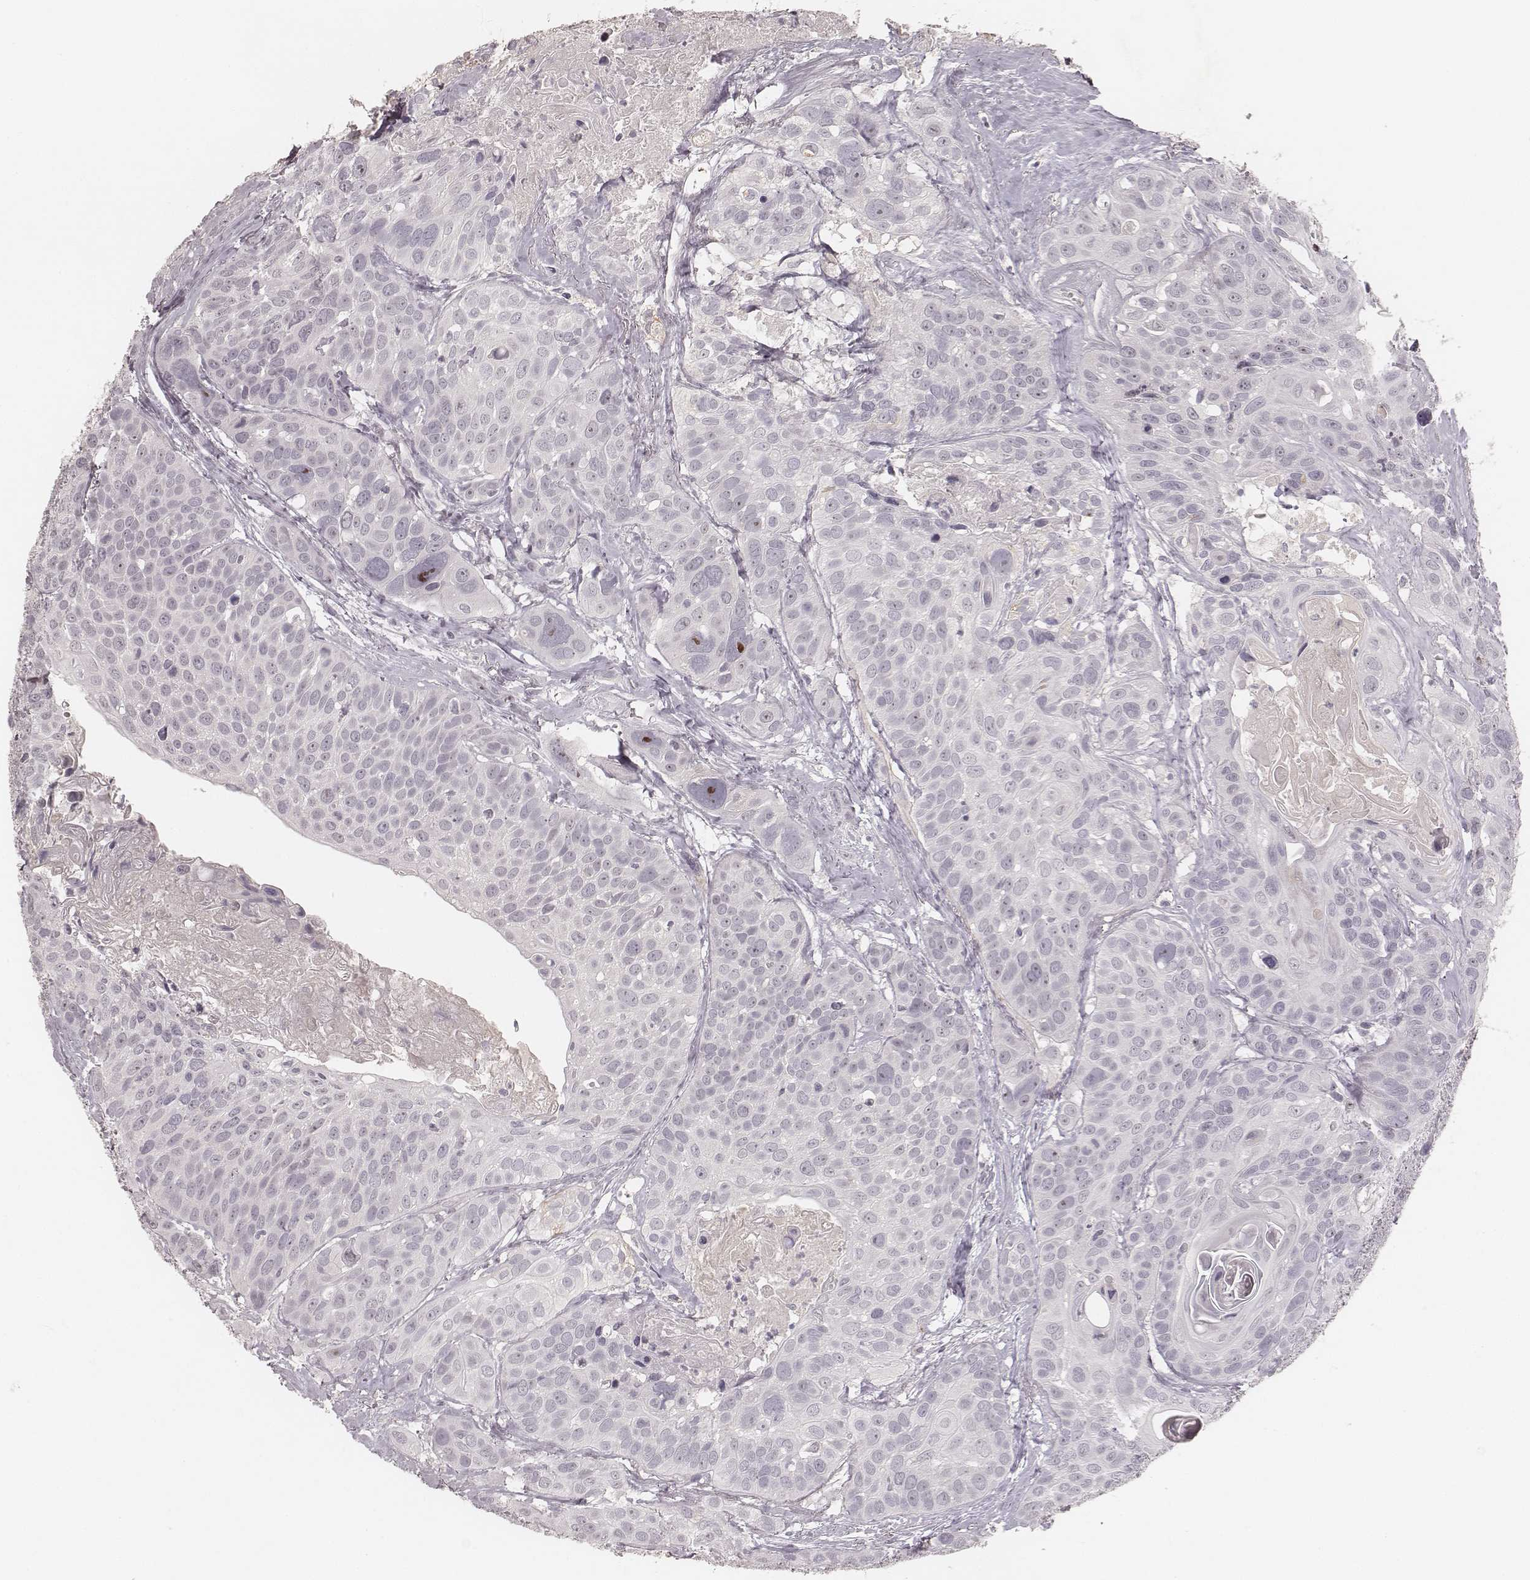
{"staining": {"intensity": "negative", "quantity": "none", "location": "none"}, "tissue": "head and neck cancer", "cell_type": "Tumor cells", "image_type": "cancer", "snomed": [{"axis": "morphology", "description": "Squamous cell carcinoma, NOS"}, {"axis": "topography", "description": "Oral tissue"}, {"axis": "topography", "description": "Head-Neck"}], "caption": "Tumor cells are negative for protein expression in human head and neck cancer (squamous cell carcinoma). (DAB IHC with hematoxylin counter stain).", "gene": "MADCAM1", "patient": {"sex": "male", "age": 56}}